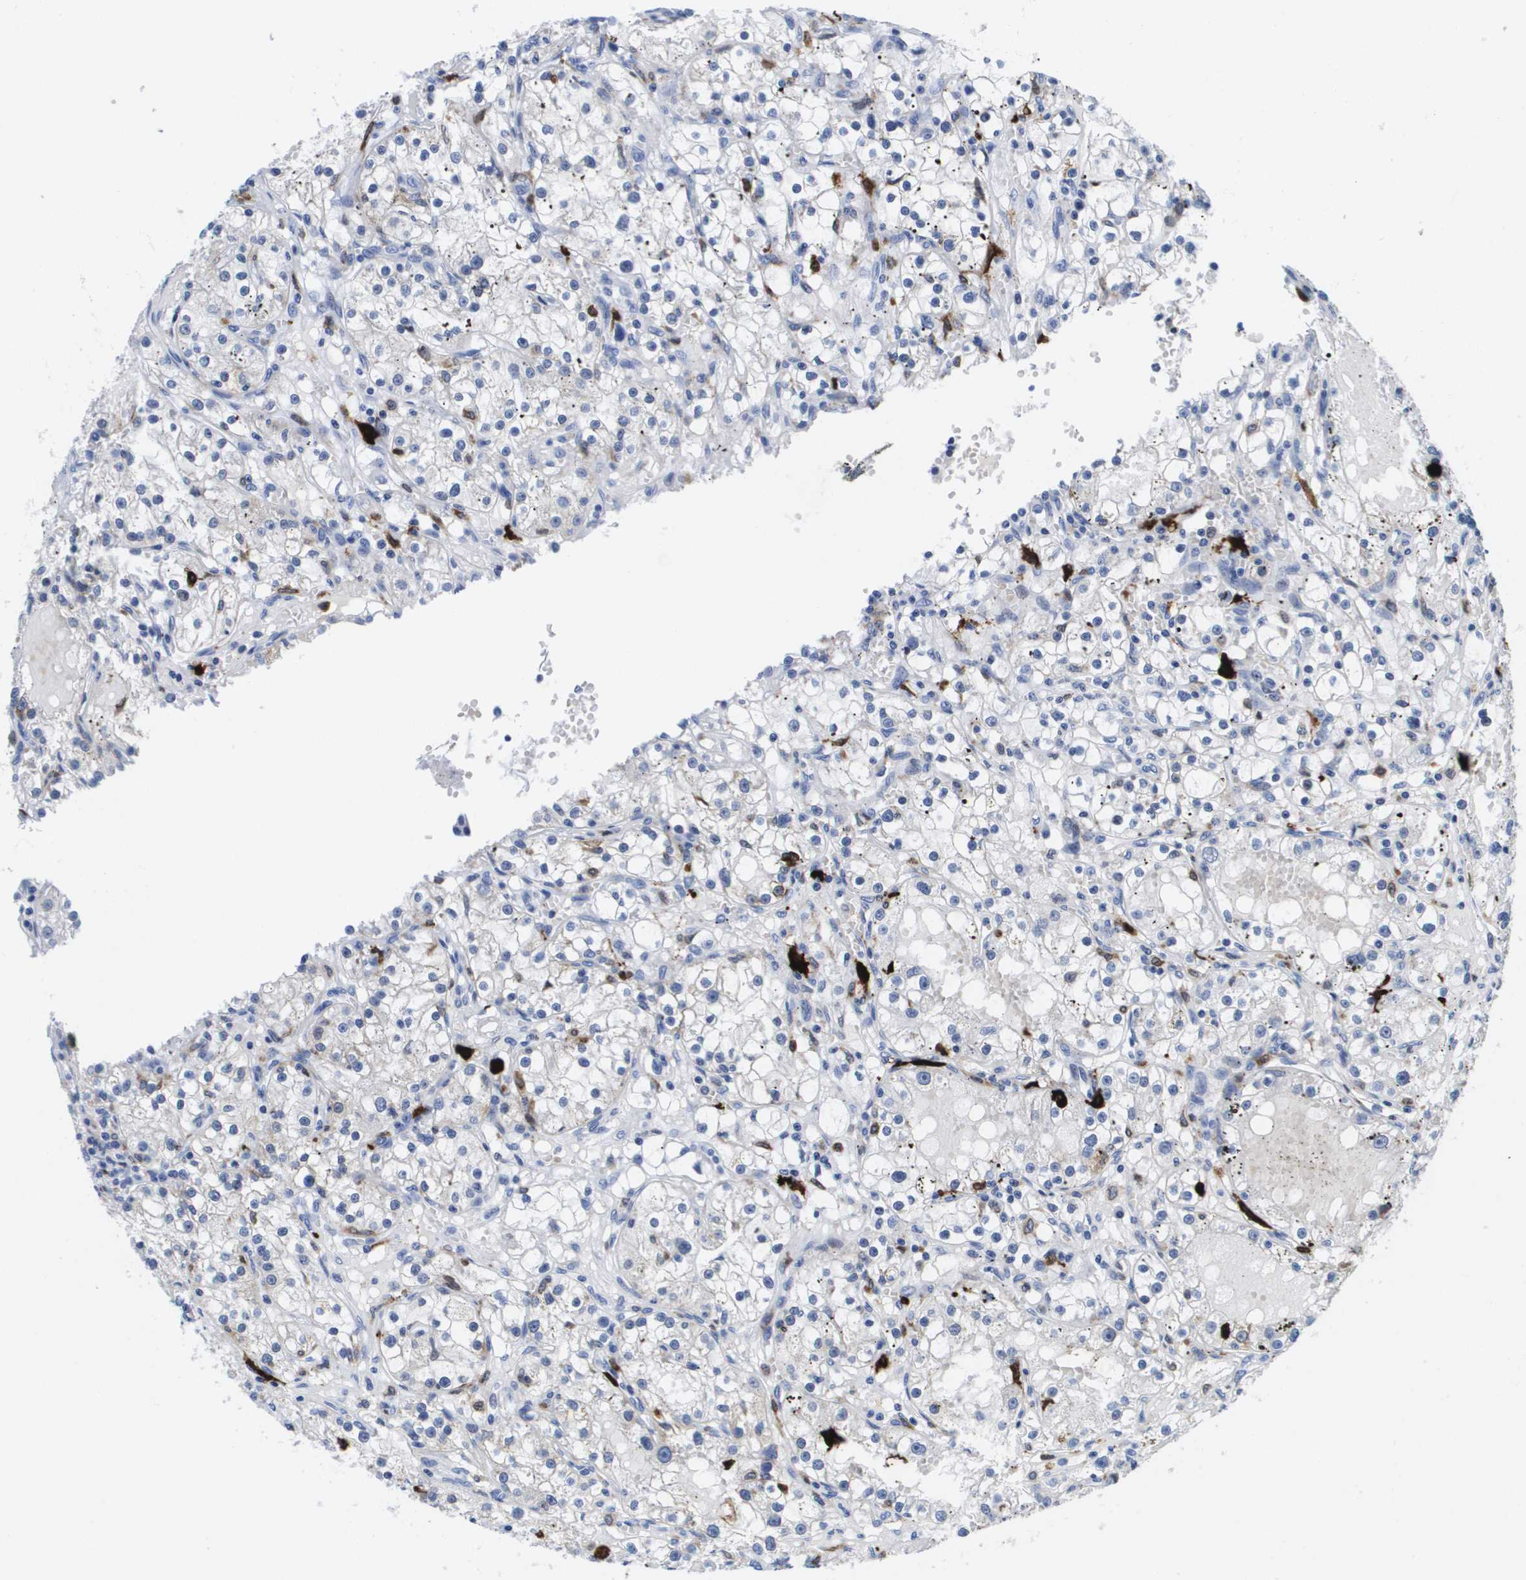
{"staining": {"intensity": "negative", "quantity": "none", "location": "none"}, "tissue": "renal cancer", "cell_type": "Tumor cells", "image_type": "cancer", "snomed": [{"axis": "morphology", "description": "Adenocarcinoma, NOS"}, {"axis": "topography", "description": "Kidney"}], "caption": "Adenocarcinoma (renal) stained for a protein using IHC shows no positivity tumor cells.", "gene": "HMOX1", "patient": {"sex": "male", "age": 56}}